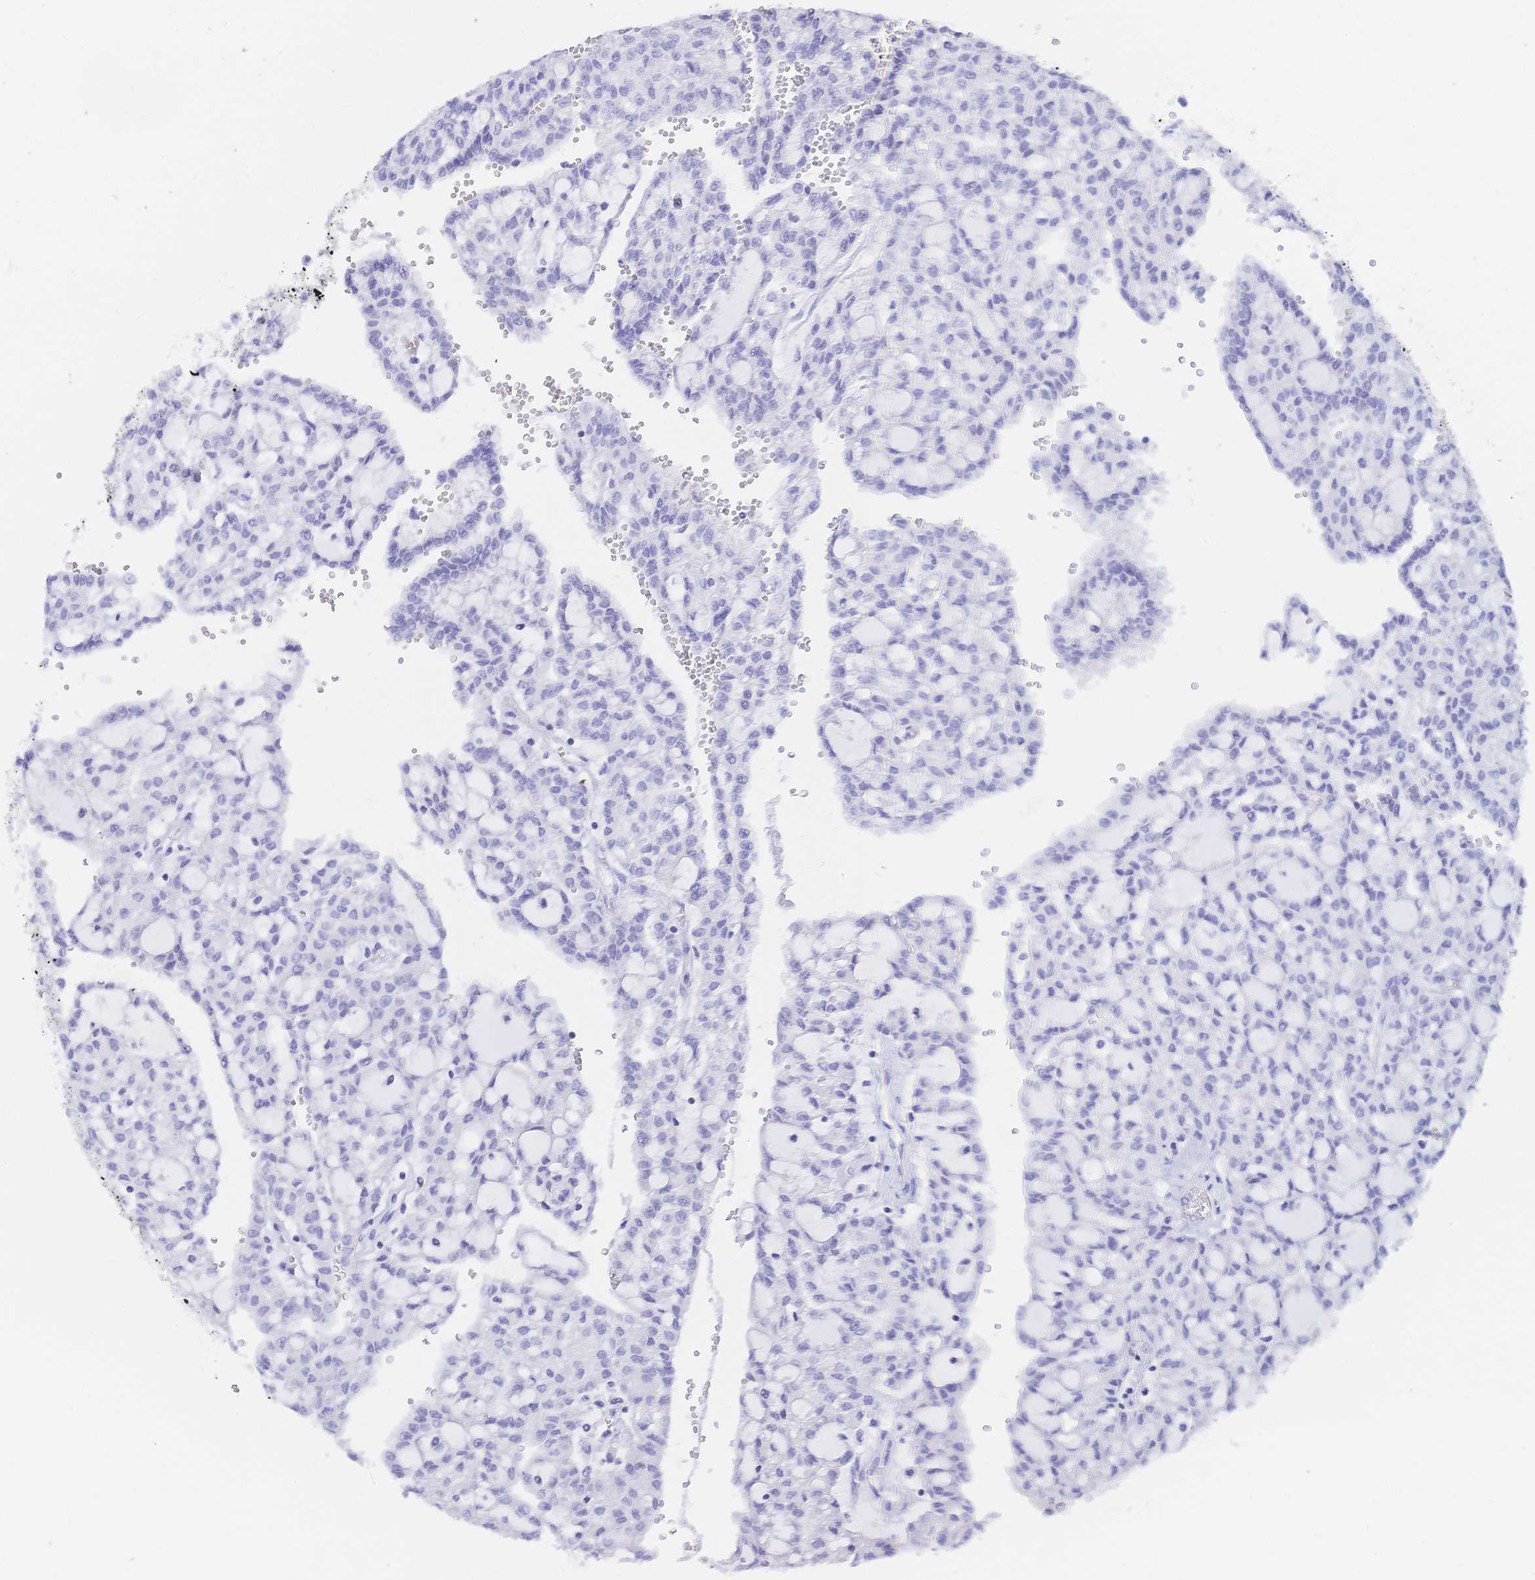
{"staining": {"intensity": "negative", "quantity": "none", "location": "none"}, "tissue": "renal cancer", "cell_type": "Tumor cells", "image_type": "cancer", "snomed": [{"axis": "morphology", "description": "Adenocarcinoma, NOS"}, {"axis": "topography", "description": "Kidney"}], "caption": "The histopathology image exhibits no significant positivity in tumor cells of renal cancer (adenocarcinoma).", "gene": "MEP1B", "patient": {"sex": "male", "age": 63}}